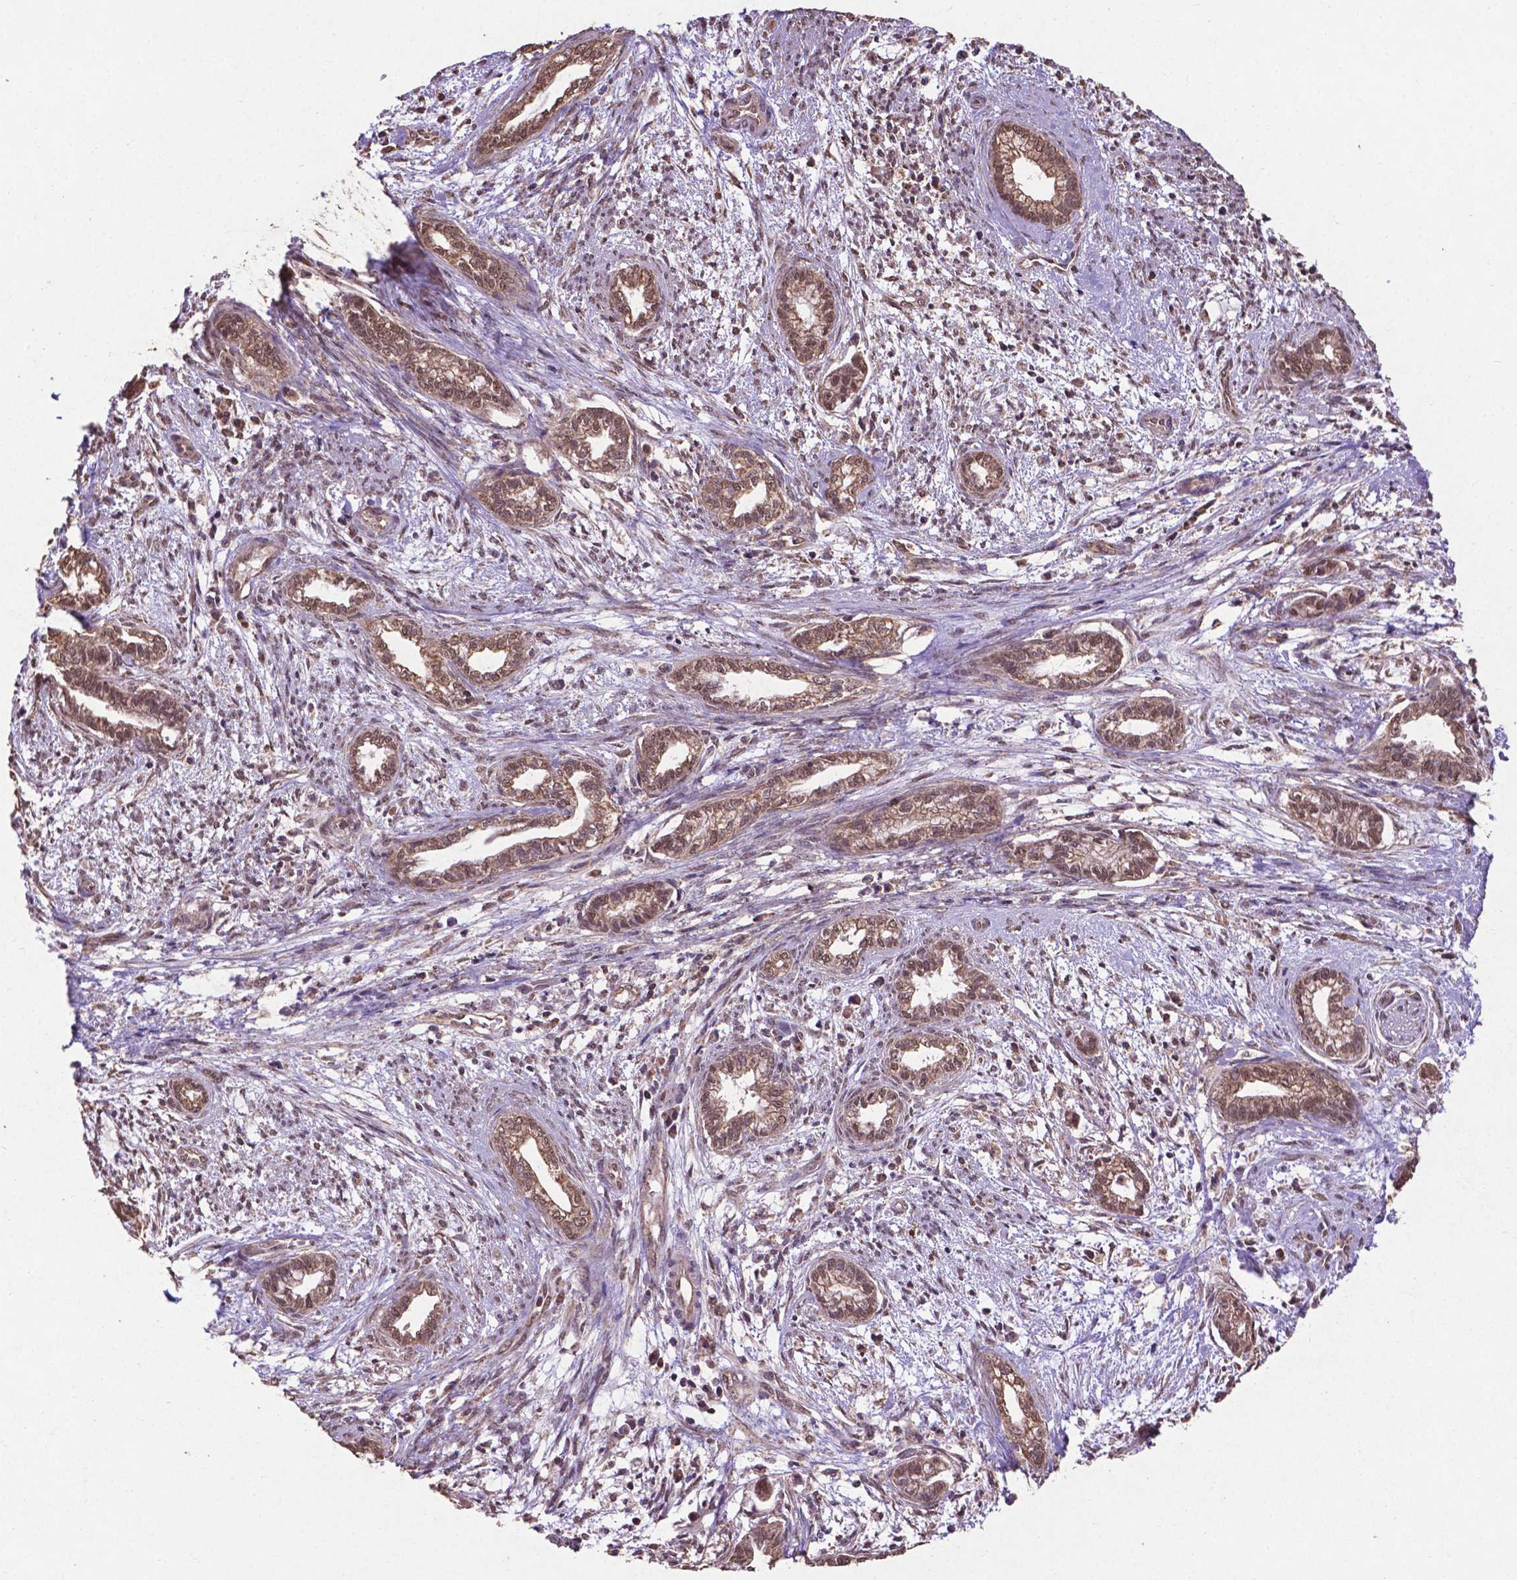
{"staining": {"intensity": "moderate", "quantity": ">75%", "location": "cytoplasmic/membranous,nuclear"}, "tissue": "cervical cancer", "cell_type": "Tumor cells", "image_type": "cancer", "snomed": [{"axis": "morphology", "description": "Adenocarcinoma, NOS"}, {"axis": "topography", "description": "Cervix"}], "caption": "The micrograph exhibits immunohistochemical staining of cervical cancer. There is moderate cytoplasmic/membranous and nuclear positivity is appreciated in approximately >75% of tumor cells. (Stains: DAB (3,3'-diaminobenzidine) in brown, nuclei in blue, Microscopy: brightfield microscopy at high magnification).", "gene": "DCAF1", "patient": {"sex": "female", "age": 62}}